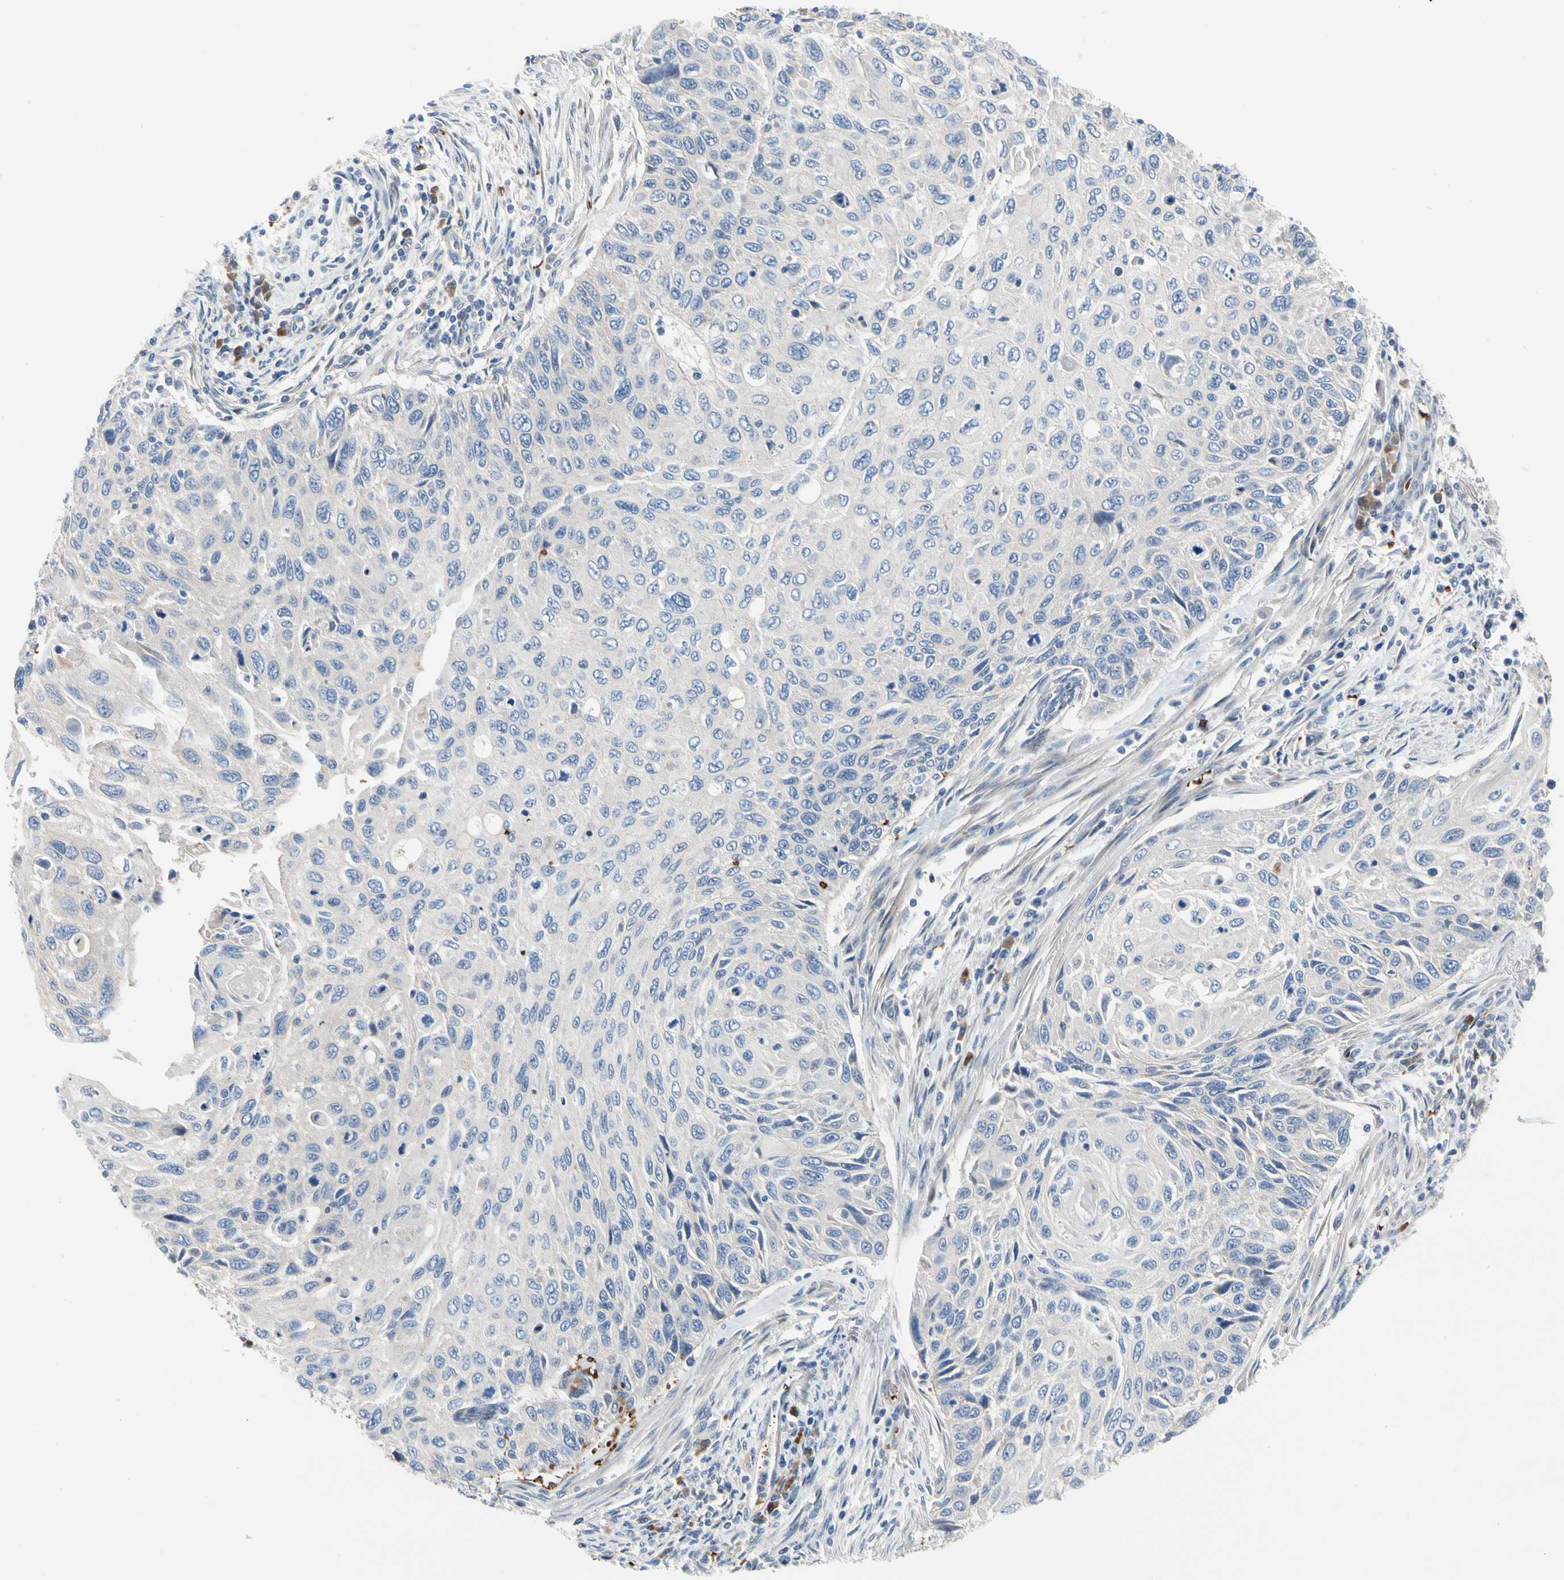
{"staining": {"intensity": "negative", "quantity": "none", "location": "none"}, "tissue": "cervical cancer", "cell_type": "Tumor cells", "image_type": "cancer", "snomed": [{"axis": "morphology", "description": "Squamous cell carcinoma, NOS"}, {"axis": "topography", "description": "Cervix"}], "caption": "Cervical squamous cell carcinoma was stained to show a protein in brown. There is no significant positivity in tumor cells.", "gene": "HMGCR", "patient": {"sex": "female", "age": 70}}